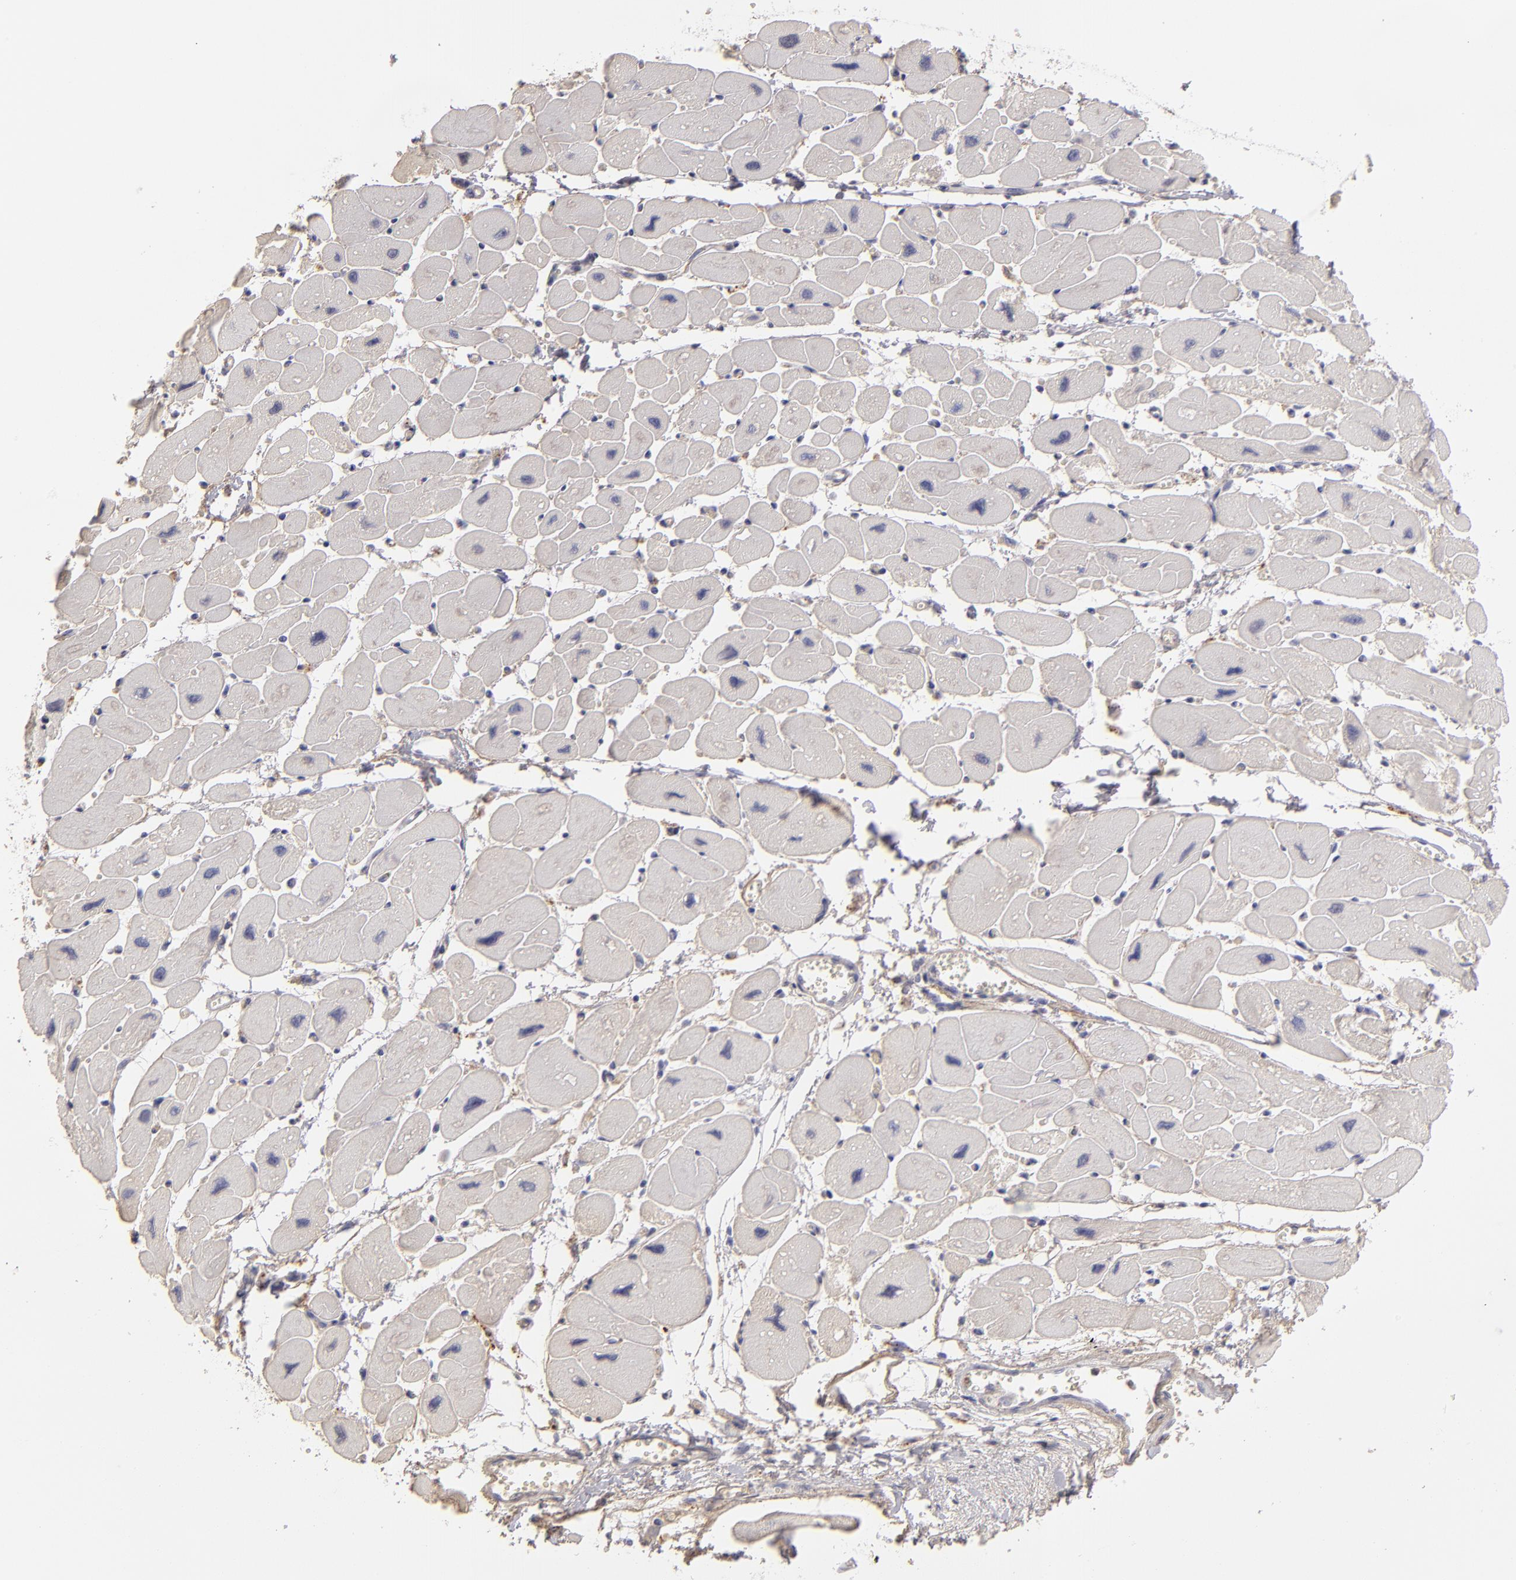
{"staining": {"intensity": "negative", "quantity": "none", "location": "none"}, "tissue": "heart muscle", "cell_type": "Cardiomyocytes", "image_type": "normal", "snomed": [{"axis": "morphology", "description": "Normal tissue, NOS"}, {"axis": "topography", "description": "Heart"}], "caption": "A high-resolution micrograph shows IHC staining of benign heart muscle, which shows no significant positivity in cardiomyocytes. (DAB IHC, high magnification).", "gene": "SERPINA1", "patient": {"sex": "female", "age": 54}}